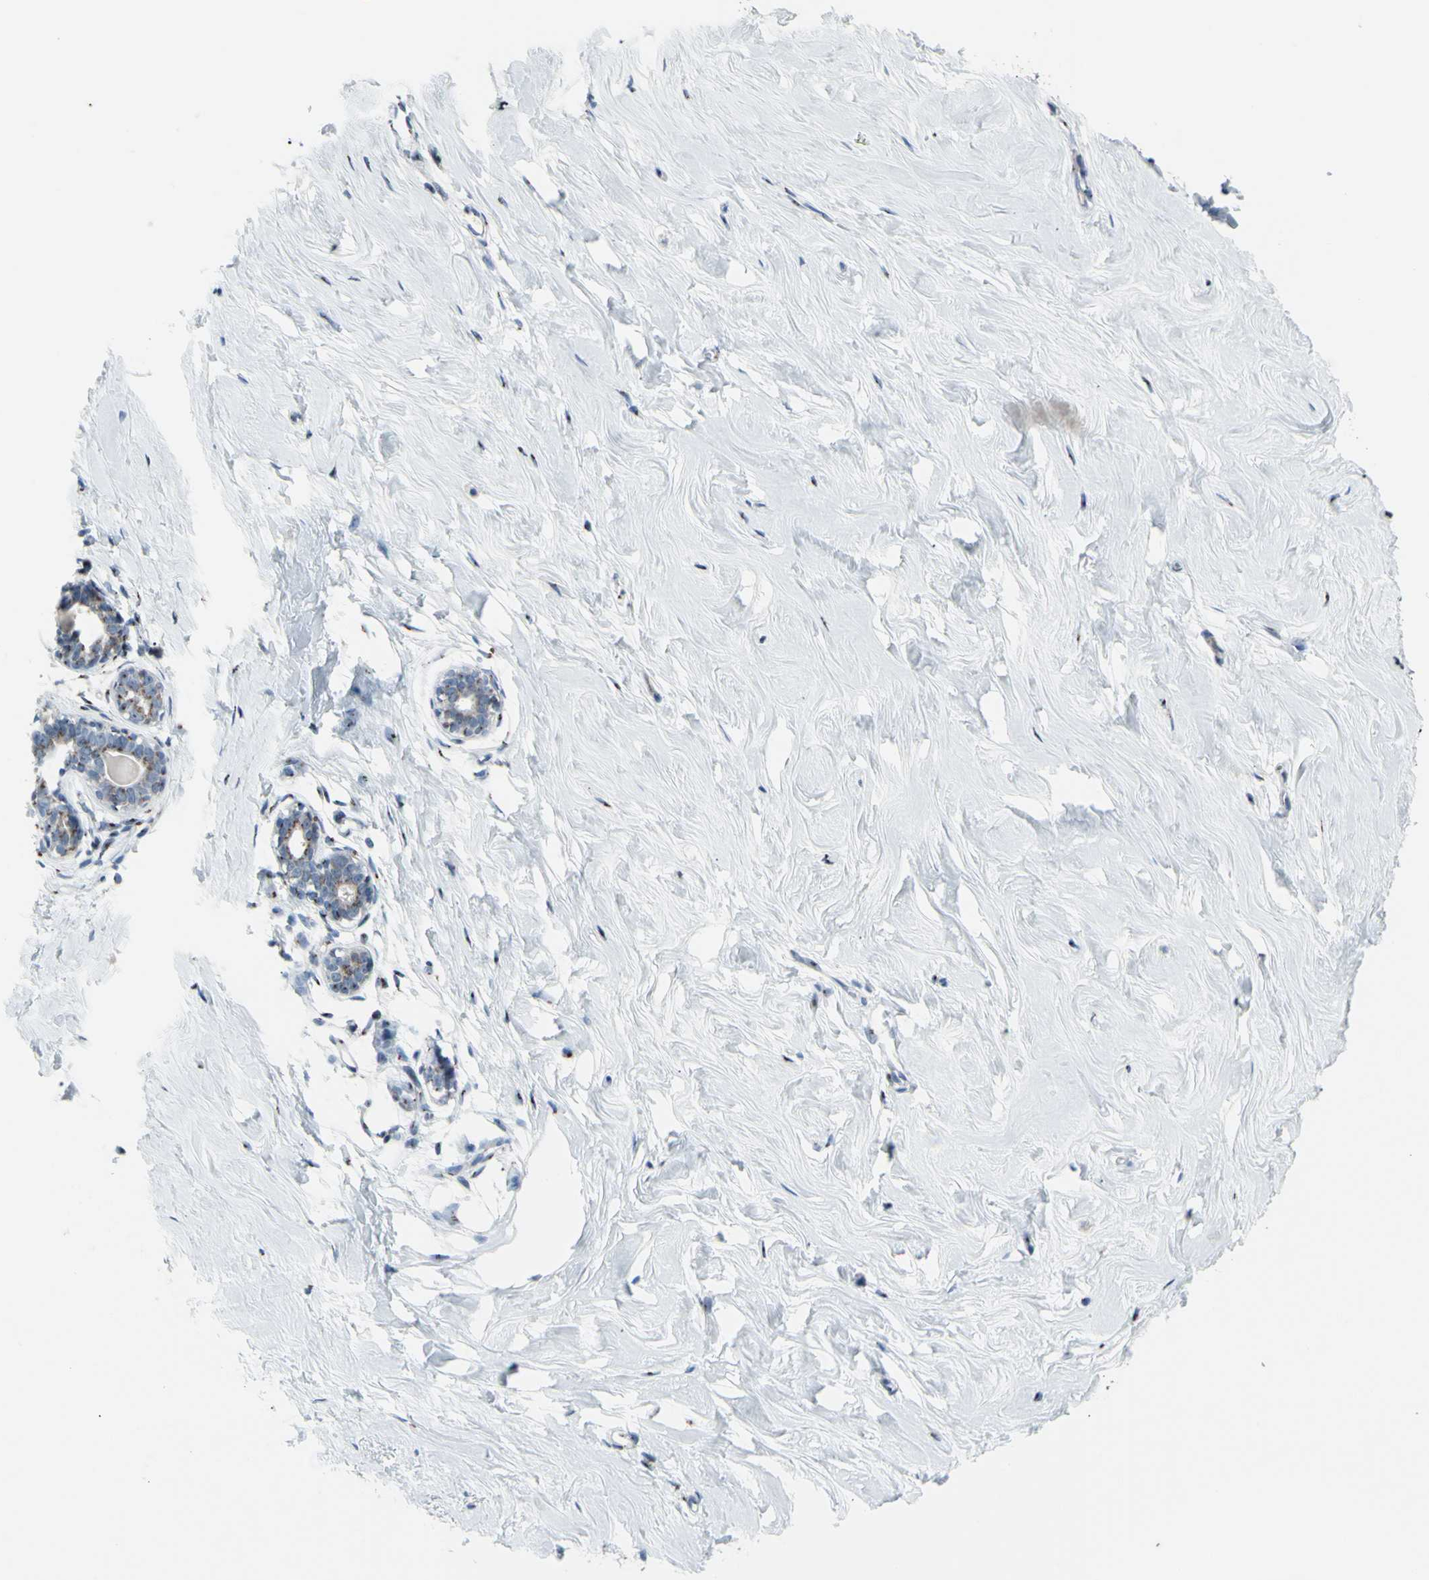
{"staining": {"intensity": "moderate", "quantity": "25%-75%", "location": "cytoplasmic/membranous"}, "tissue": "breast", "cell_type": "Glandular cells", "image_type": "normal", "snomed": [{"axis": "morphology", "description": "Normal tissue, NOS"}, {"axis": "topography", "description": "Breast"}], "caption": "Immunohistochemical staining of normal breast demonstrates 25%-75% levels of moderate cytoplasmic/membranous protein positivity in approximately 25%-75% of glandular cells.", "gene": "GLG1", "patient": {"sex": "female", "age": 23}}